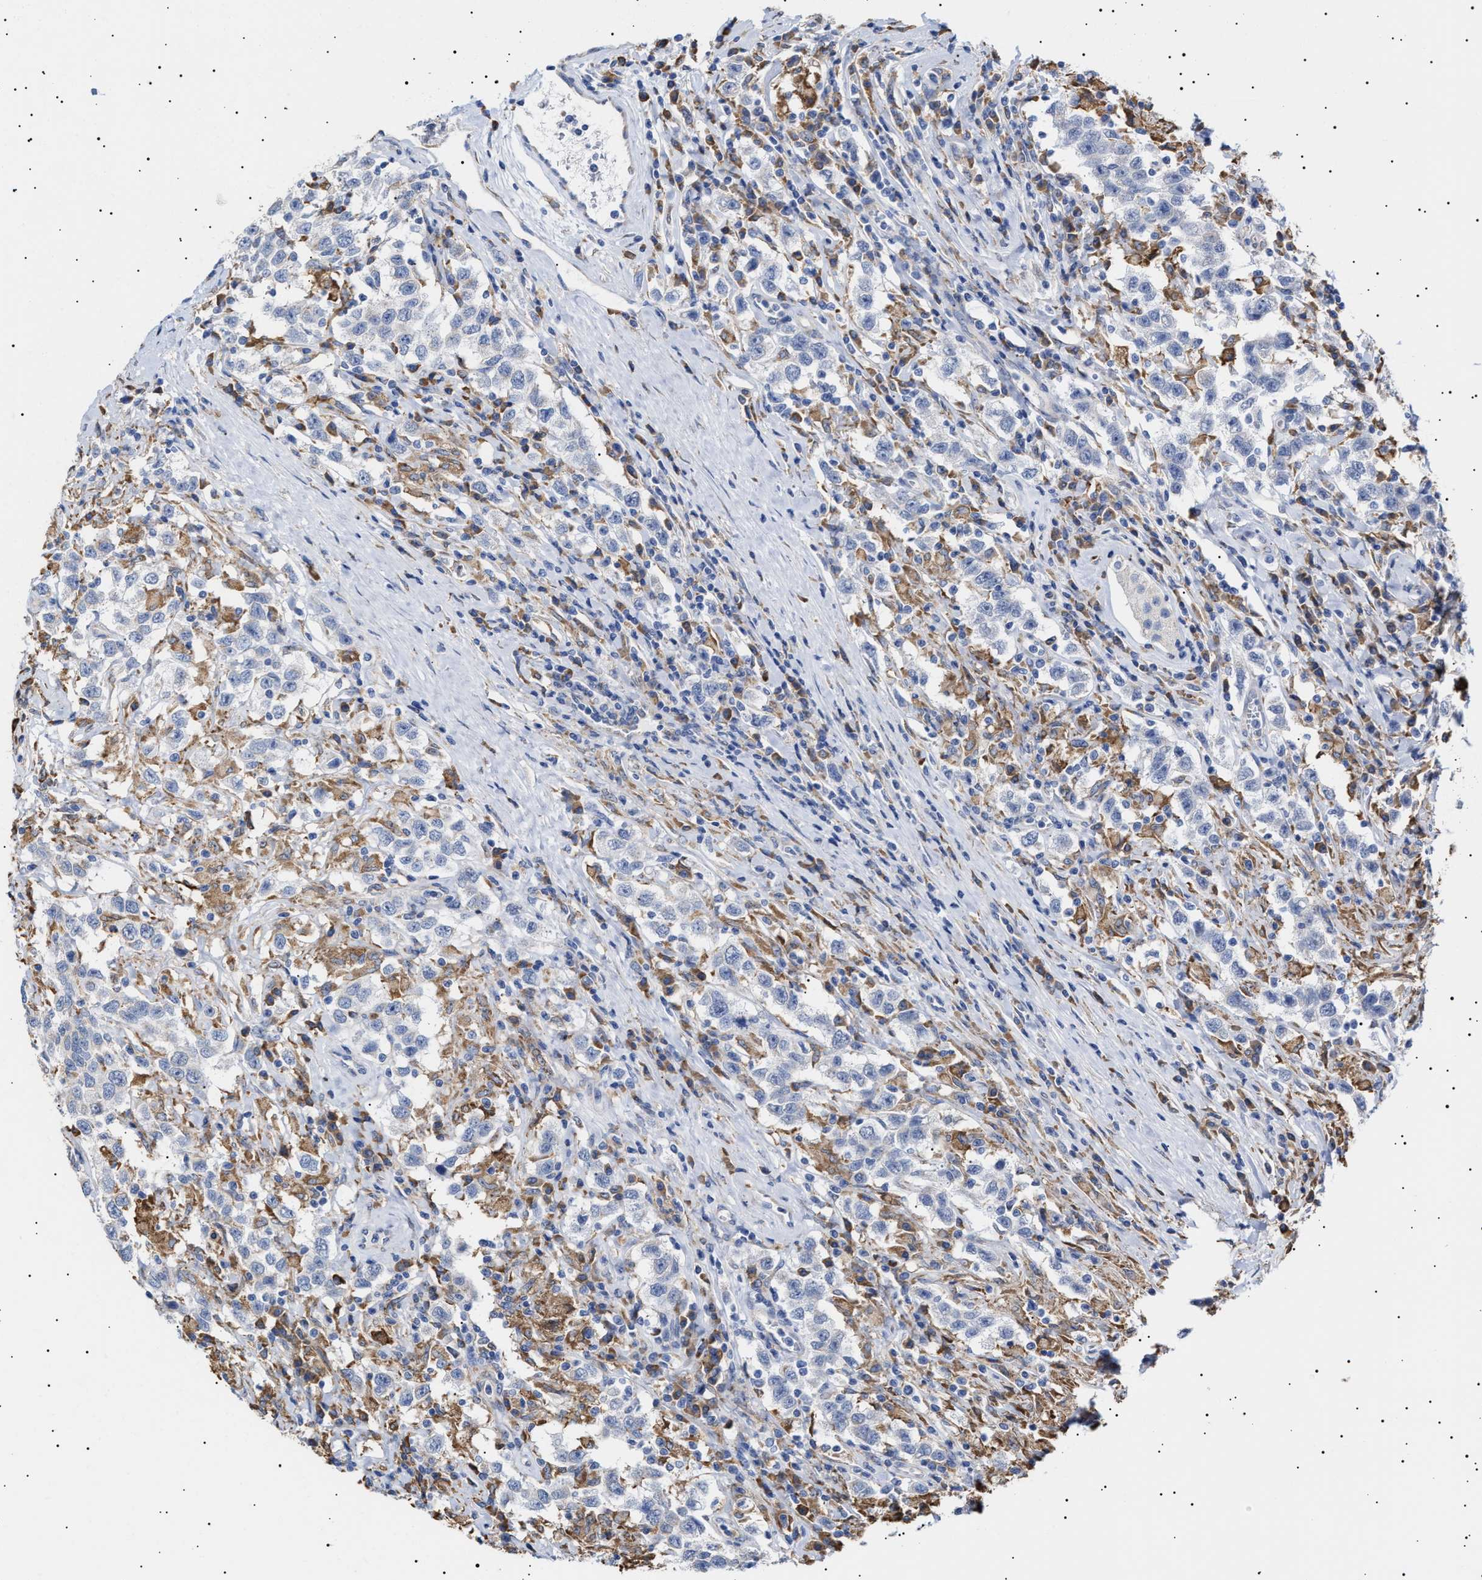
{"staining": {"intensity": "negative", "quantity": "none", "location": "none"}, "tissue": "testis cancer", "cell_type": "Tumor cells", "image_type": "cancer", "snomed": [{"axis": "morphology", "description": "Seminoma, NOS"}, {"axis": "topography", "description": "Testis"}], "caption": "A high-resolution photomicrograph shows immunohistochemistry staining of testis seminoma, which exhibits no significant staining in tumor cells.", "gene": "ERCC6L2", "patient": {"sex": "male", "age": 41}}